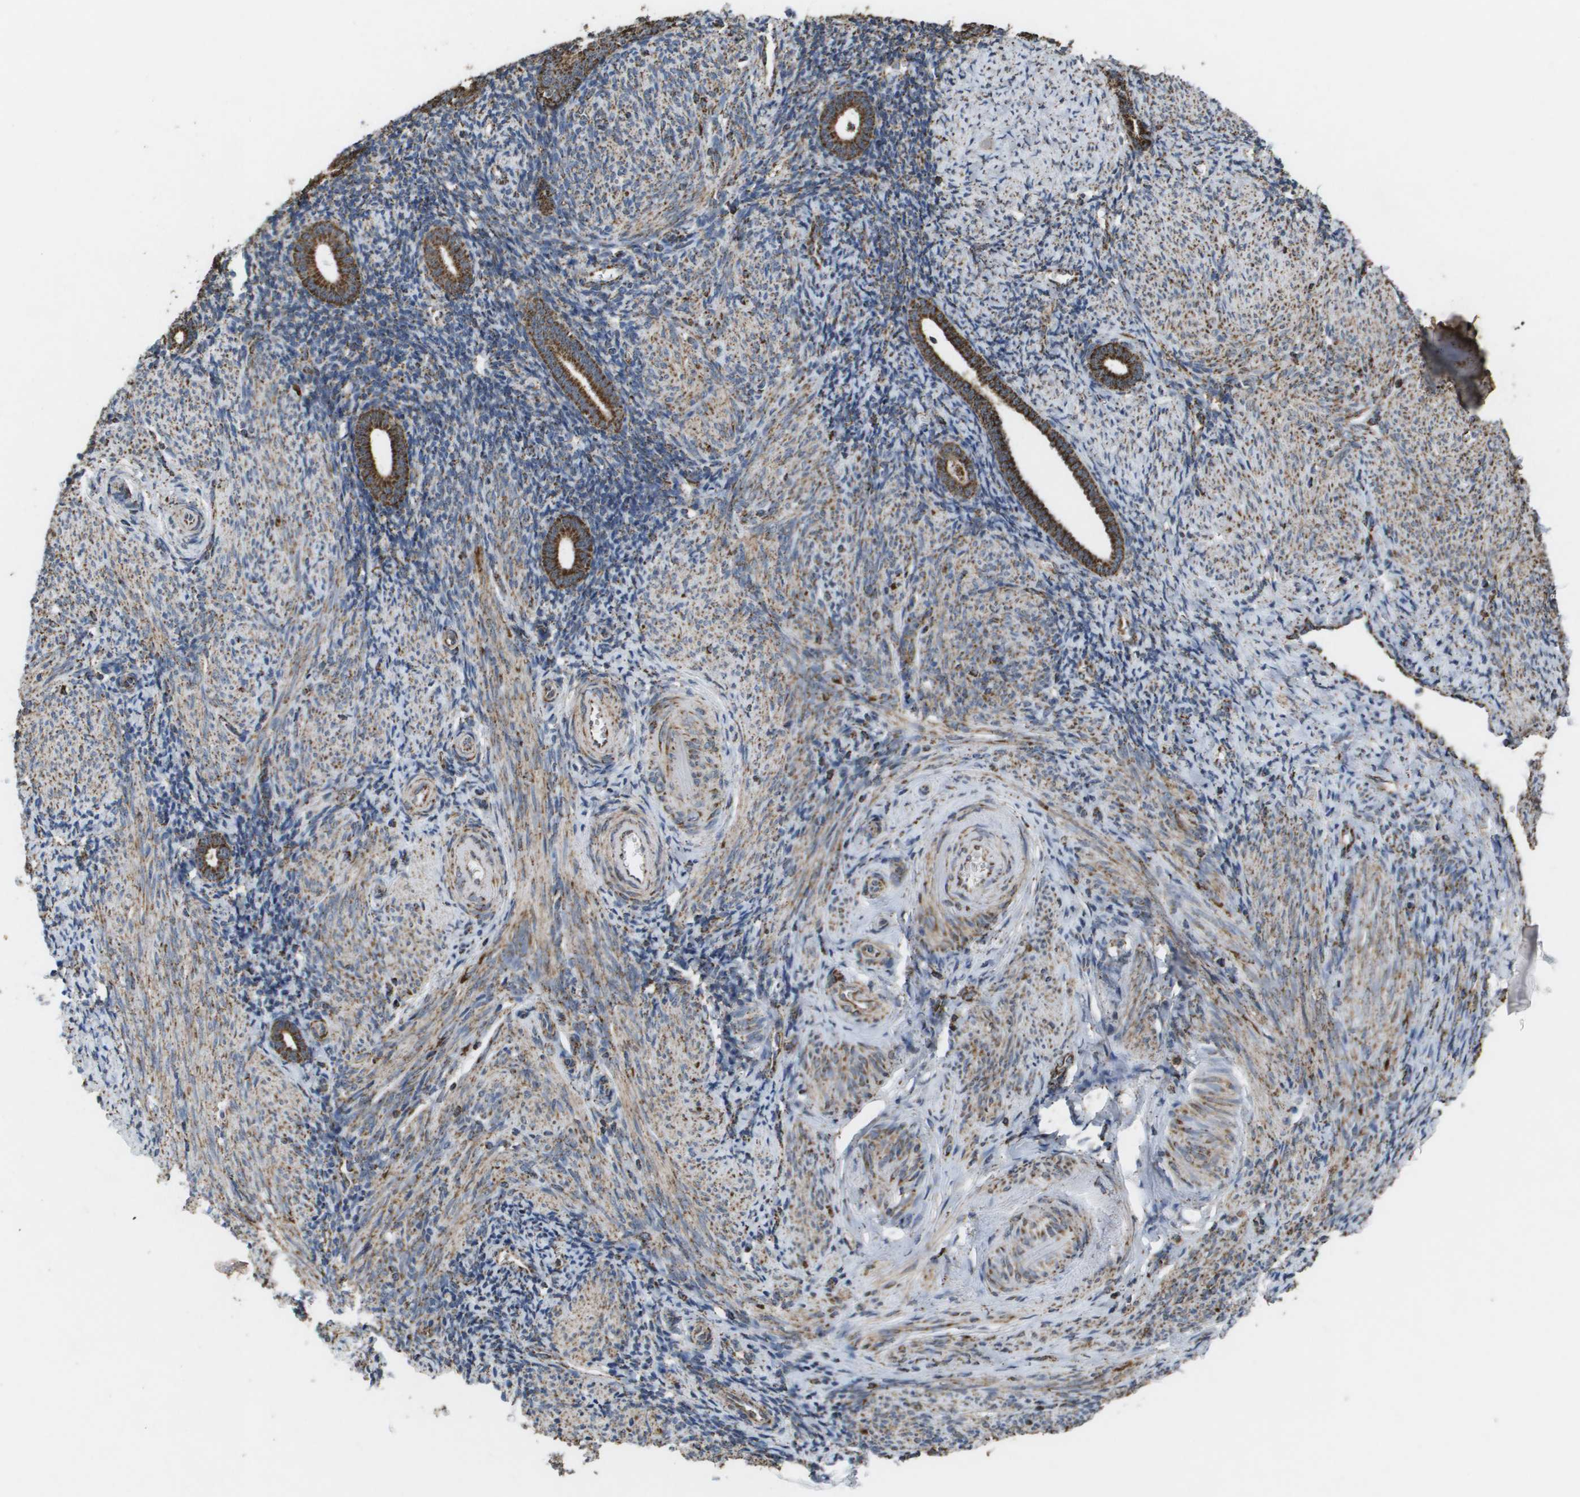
{"staining": {"intensity": "moderate", "quantity": ">75%", "location": "cytoplasmic/membranous"}, "tissue": "endometrium", "cell_type": "Cells in endometrial stroma", "image_type": "normal", "snomed": [{"axis": "morphology", "description": "Normal tissue, NOS"}, {"axis": "topography", "description": "Endometrium"}], "caption": "An immunohistochemistry (IHC) micrograph of benign tissue is shown. Protein staining in brown highlights moderate cytoplasmic/membranous positivity in endometrium within cells in endometrial stroma. (IHC, brightfield microscopy, high magnification).", "gene": "HSPE1", "patient": {"sex": "female", "age": 50}}